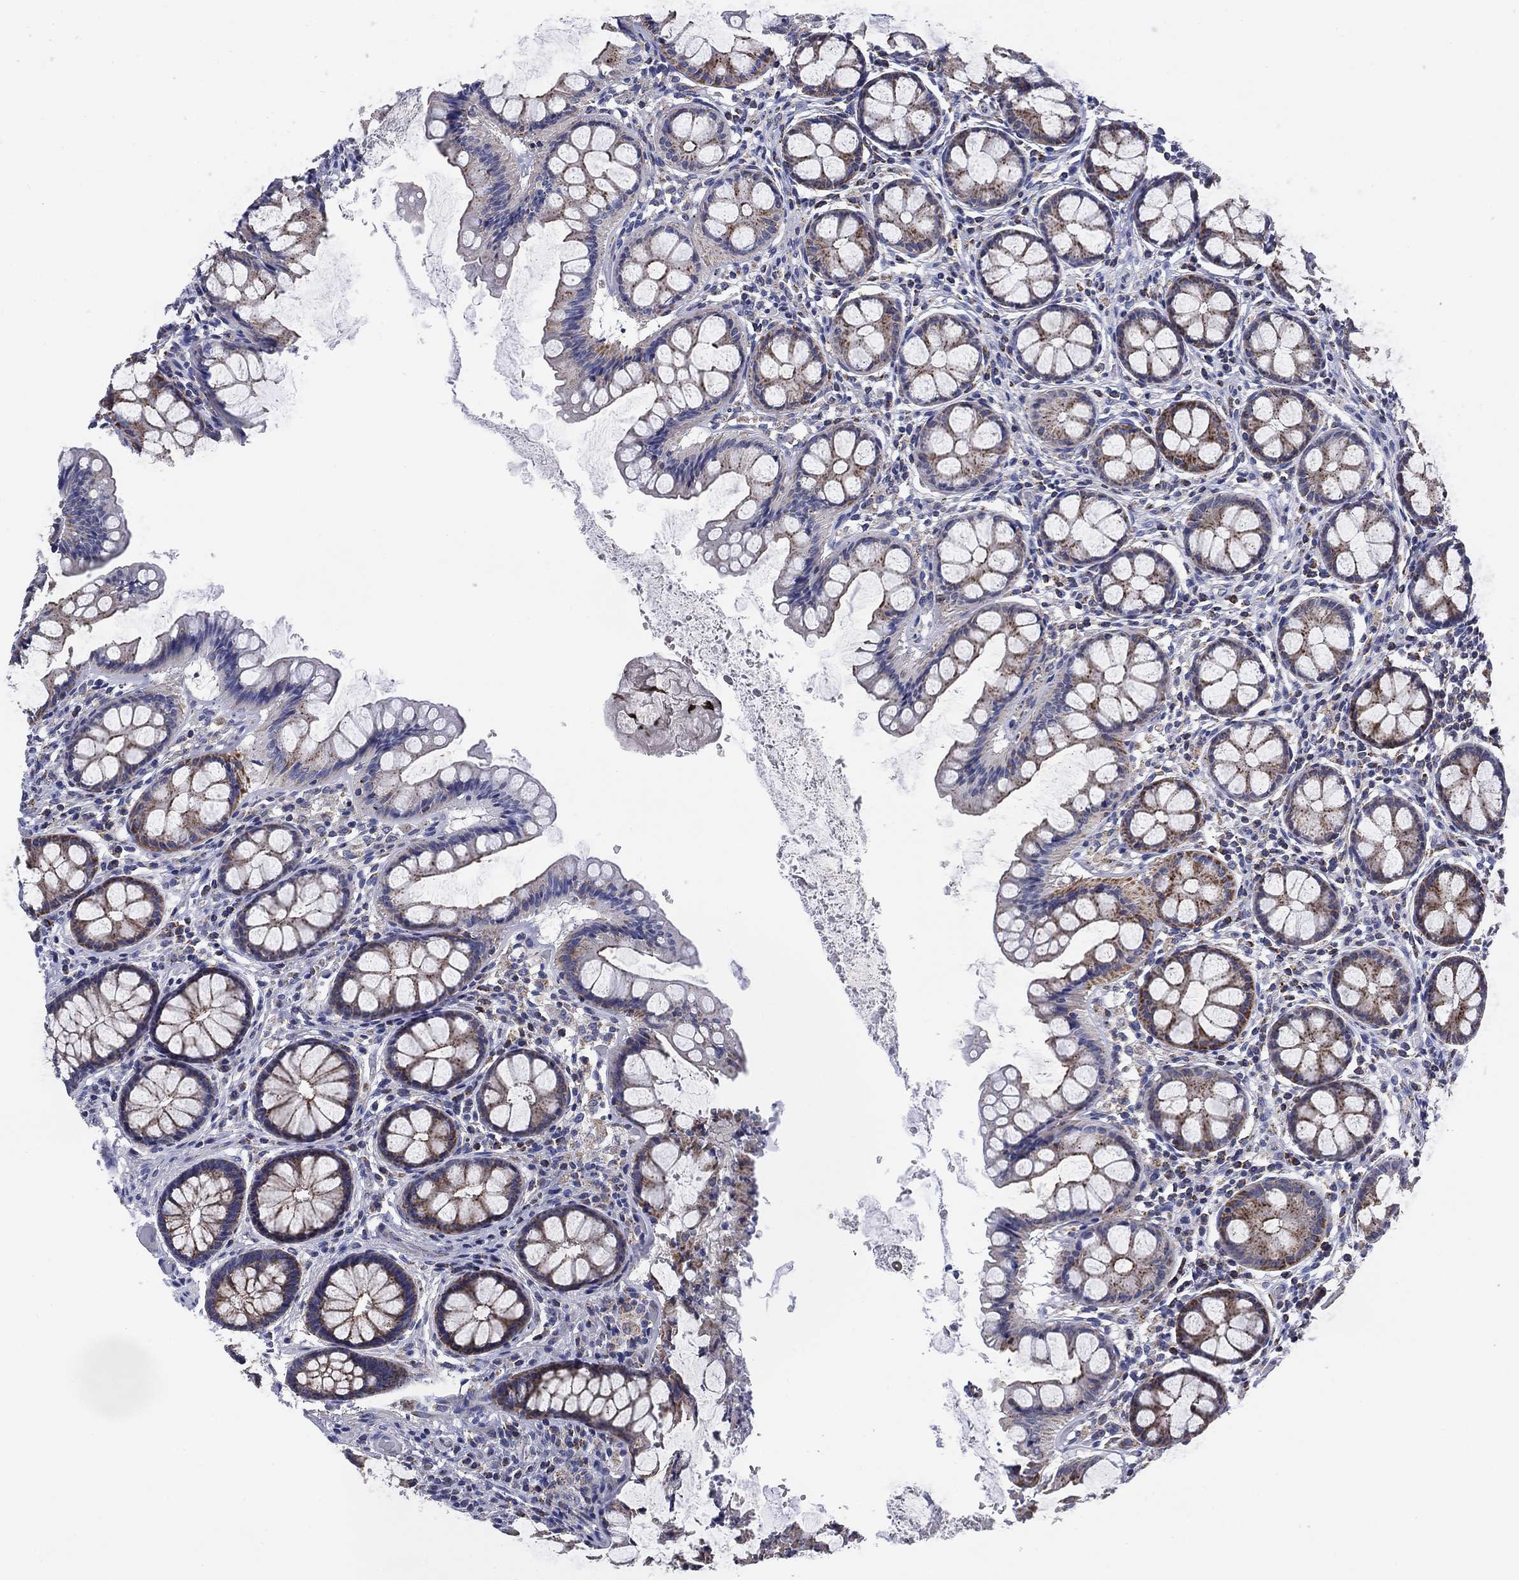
{"staining": {"intensity": "negative", "quantity": "none", "location": "none"}, "tissue": "colon", "cell_type": "Endothelial cells", "image_type": "normal", "snomed": [{"axis": "morphology", "description": "Normal tissue, NOS"}, {"axis": "topography", "description": "Colon"}], "caption": "An immunohistochemistry (IHC) image of normal colon is shown. There is no staining in endothelial cells of colon. (Brightfield microscopy of DAB immunohistochemistry (IHC) at high magnification).", "gene": "NACAD", "patient": {"sex": "female", "age": 65}}